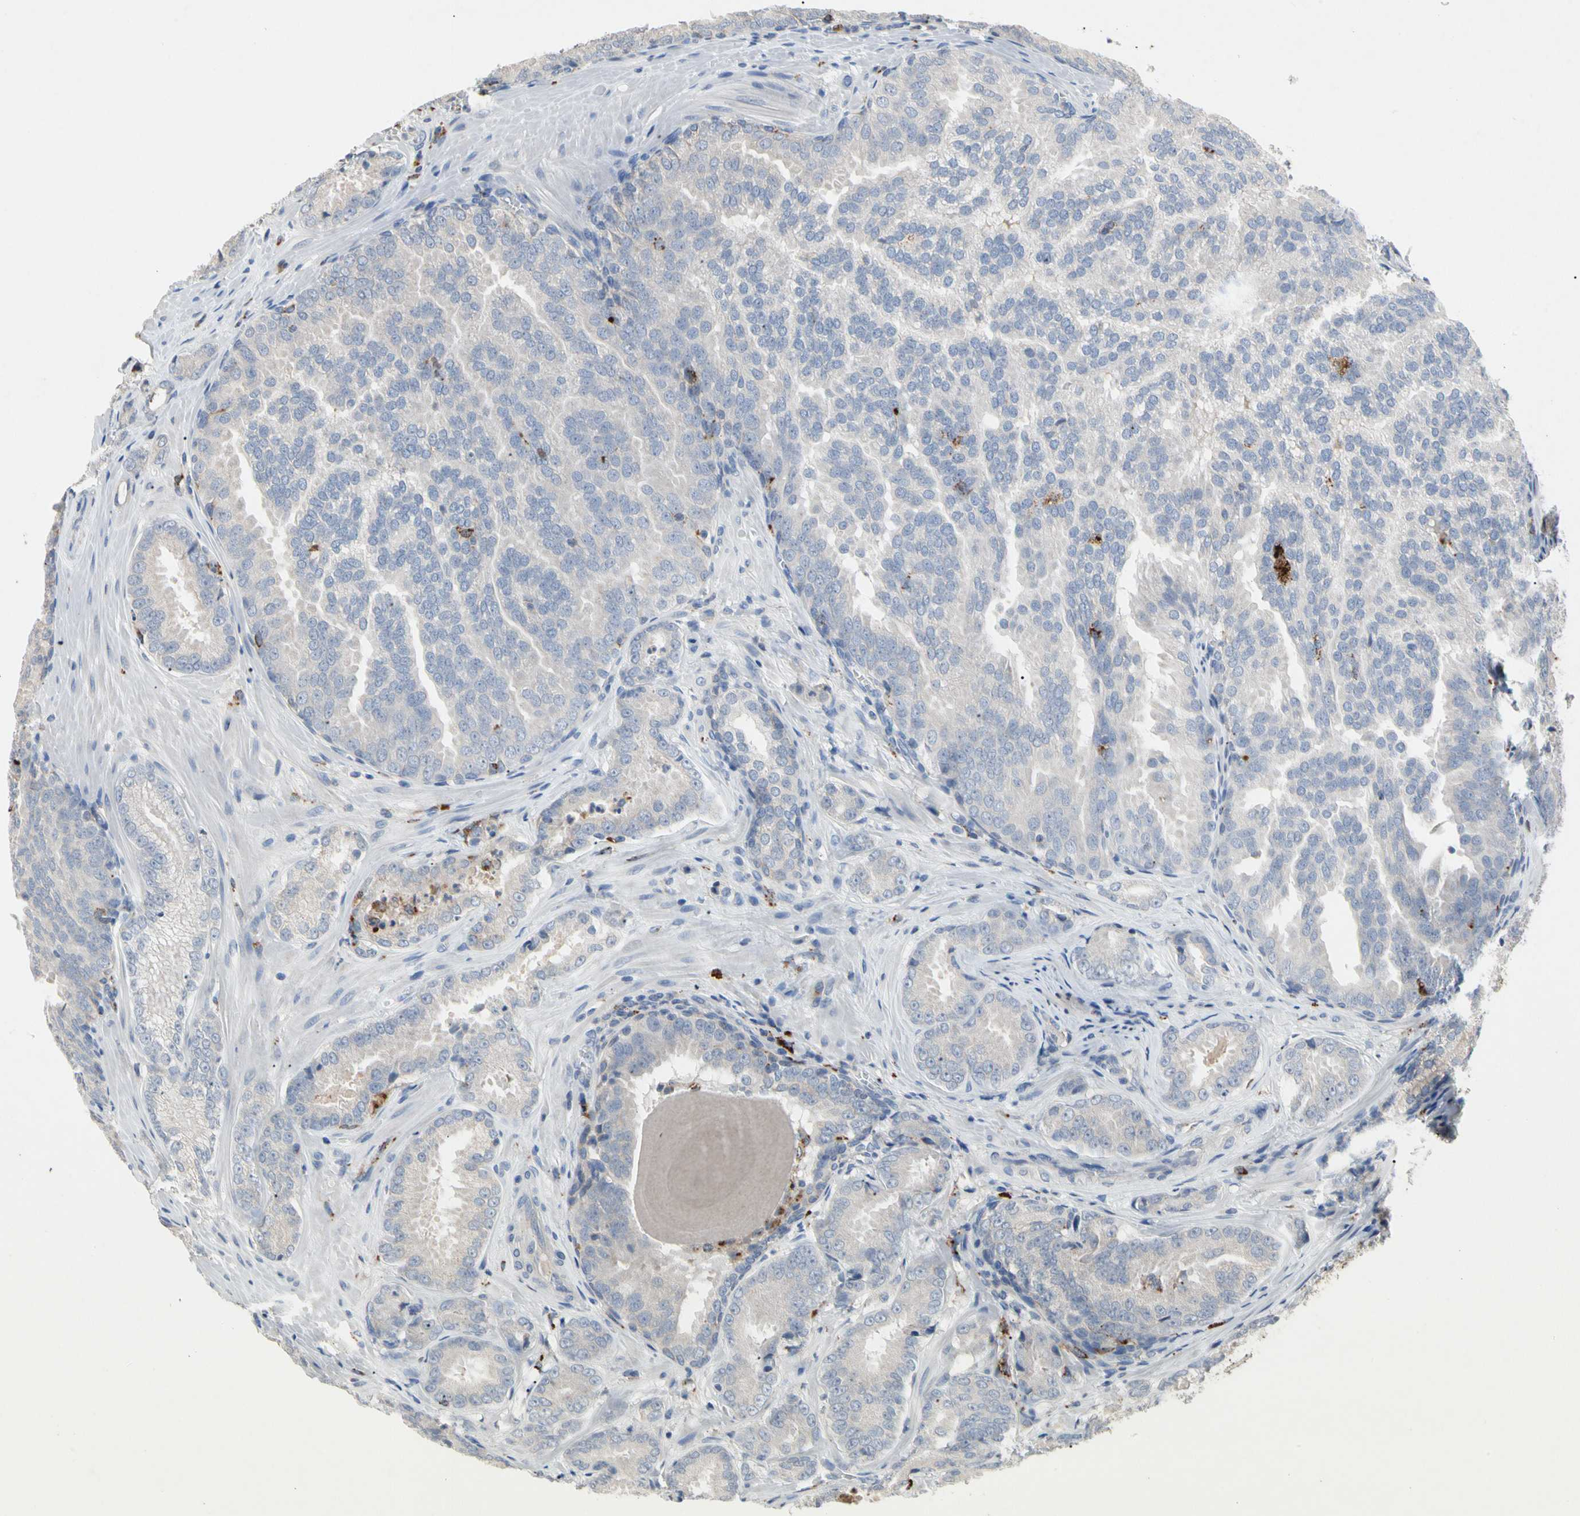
{"staining": {"intensity": "negative", "quantity": "none", "location": "none"}, "tissue": "prostate cancer", "cell_type": "Tumor cells", "image_type": "cancer", "snomed": [{"axis": "morphology", "description": "Adenocarcinoma, High grade"}, {"axis": "topography", "description": "Prostate"}], "caption": "This is an IHC photomicrograph of human prostate cancer. There is no staining in tumor cells.", "gene": "ADA2", "patient": {"sex": "male", "age": 64}}